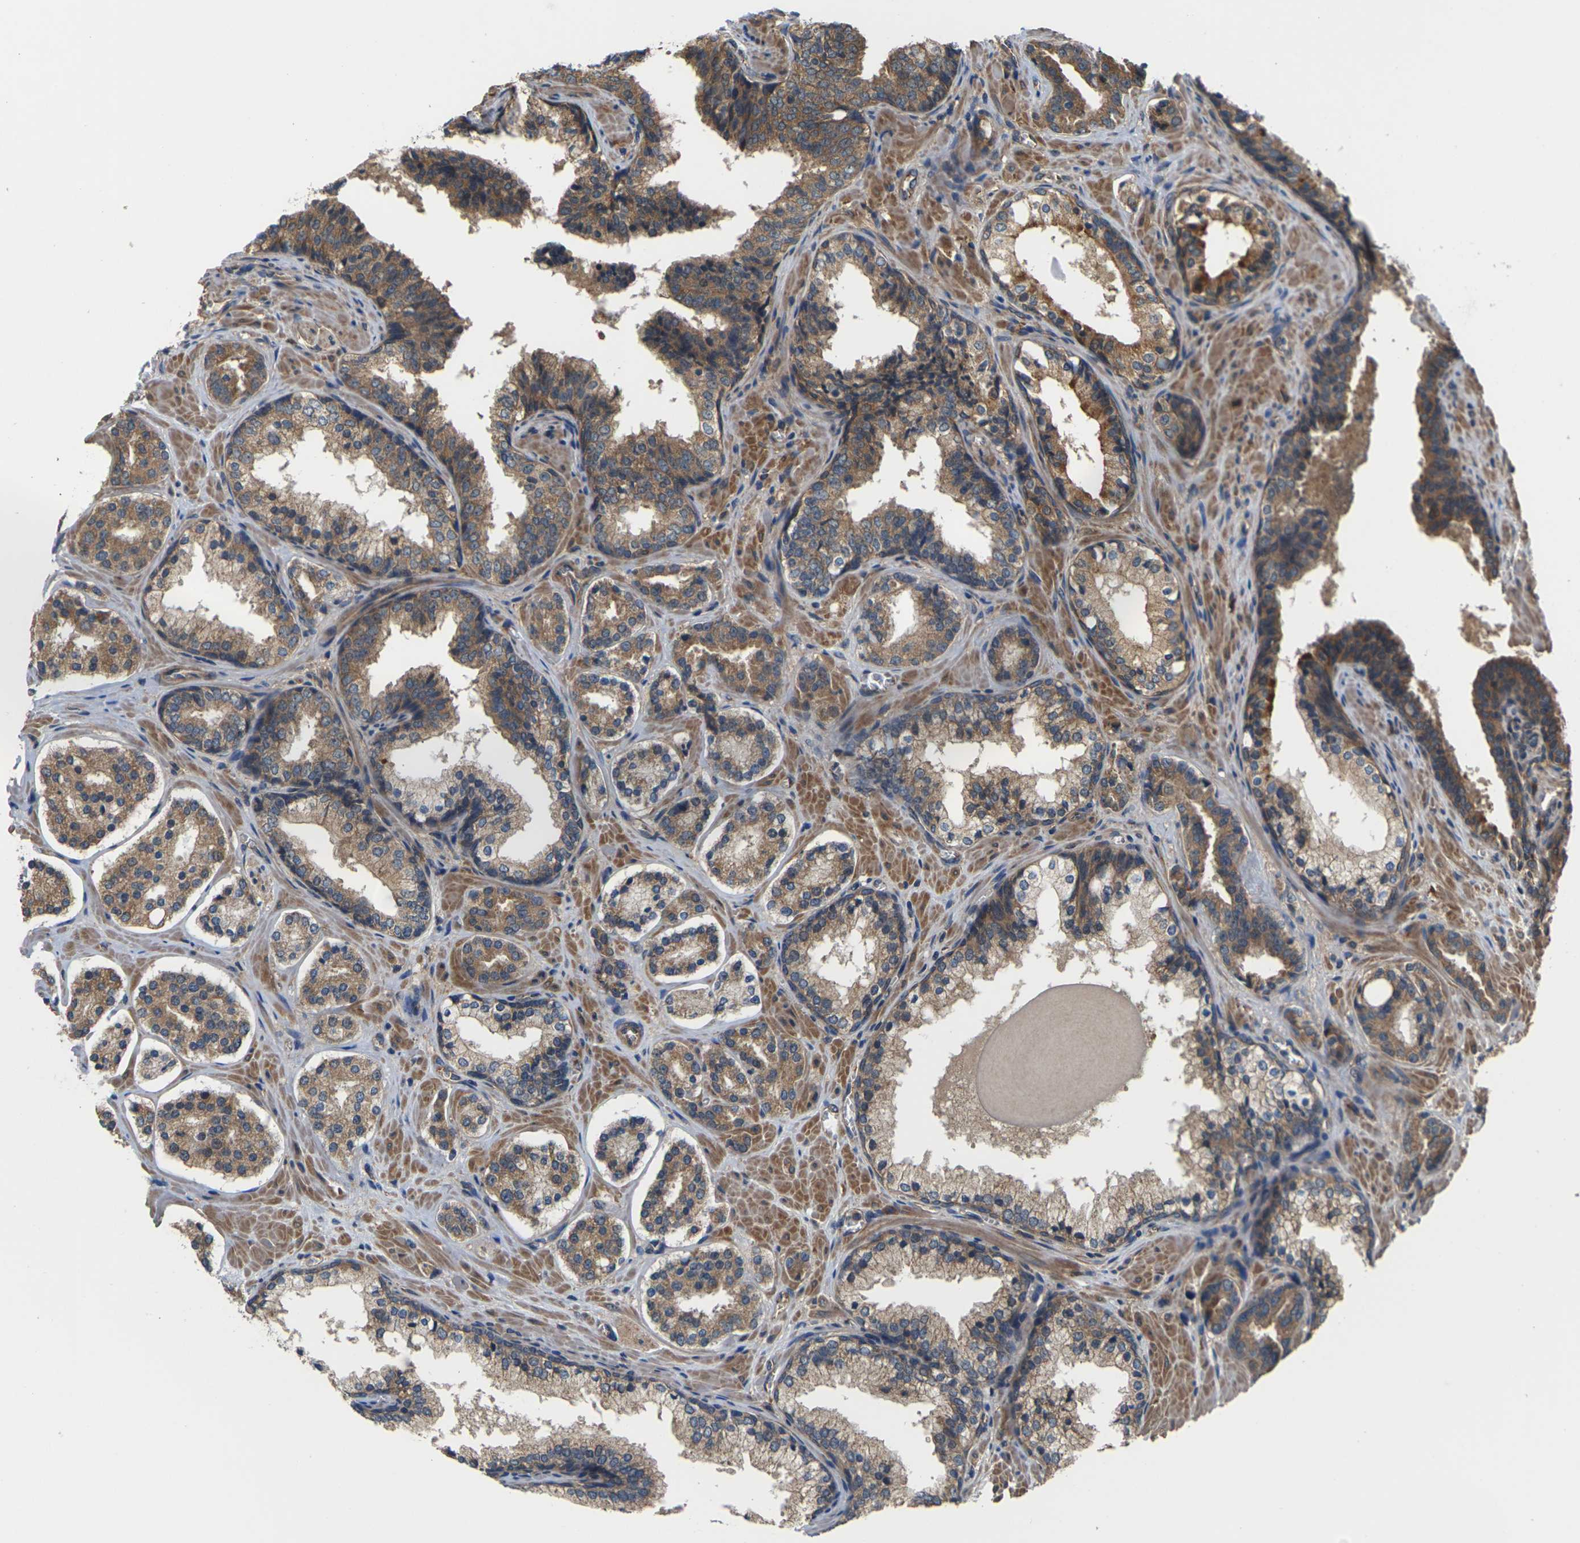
{"staining": {"intensity": "moderate", "quantity": ">75%", "location": "cytoplasmic/membranous"}, "tissue": "prostate cancer", "cell_type": "Tumor cells", "image_type": "cancer", "snomed": [{"axis": "morphology", "description": "Adenocarcinoma, High grade"}, {"axis": "topography", "description": "Prostate"}], "caption": "IHC histopathology image of neoplastic tissue: prostate cancer (high-grade adenocarcinoma) stained using IHC demonstrates medium levels of moderate protein expression localized specifically in the cytoplasmic/membranous of tumor cells, appearing as a cytoplasmic/membranous brown color.", "gene": "NRAS", "patient": {"sex": "male", "age": 60}}